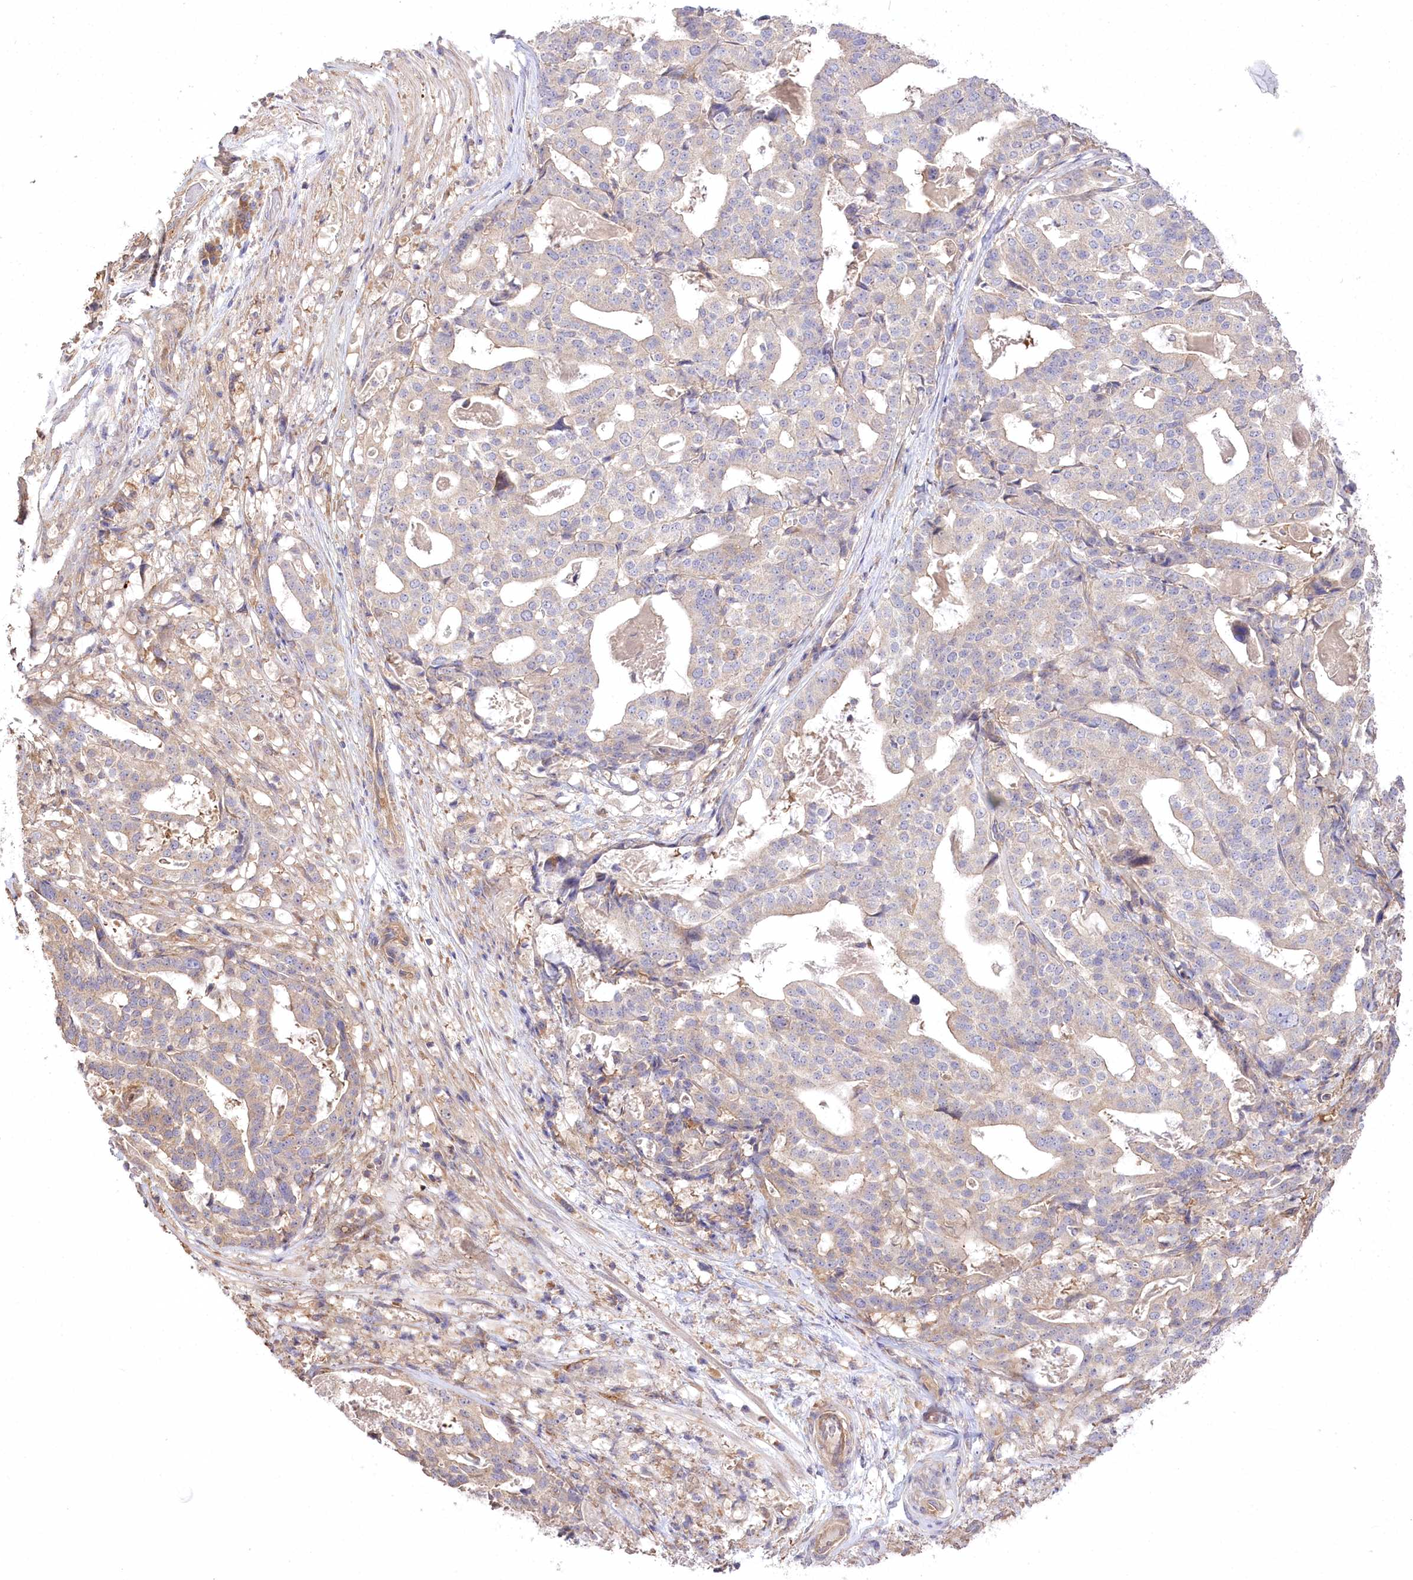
{"staining": {"intensity": "negative", "quantity": "none", "location": "none"}, "tissue": "stomach cancer", "cell_type": "Tumor cells", "image_type": "cancer", "snomed": [{"axis": "morphology", "description": "Adenocarcinoma, NOS"}, {"axis": "topography", "description": "Stomach"}], "caption": "This is a micrograph of immunohistochemistry (IHC) staining of adenocarcinoma (stomach), which shows no expression in tumor cells.", "gene": "PRSS53", "patient": {"sex": "male", "age": 48}}